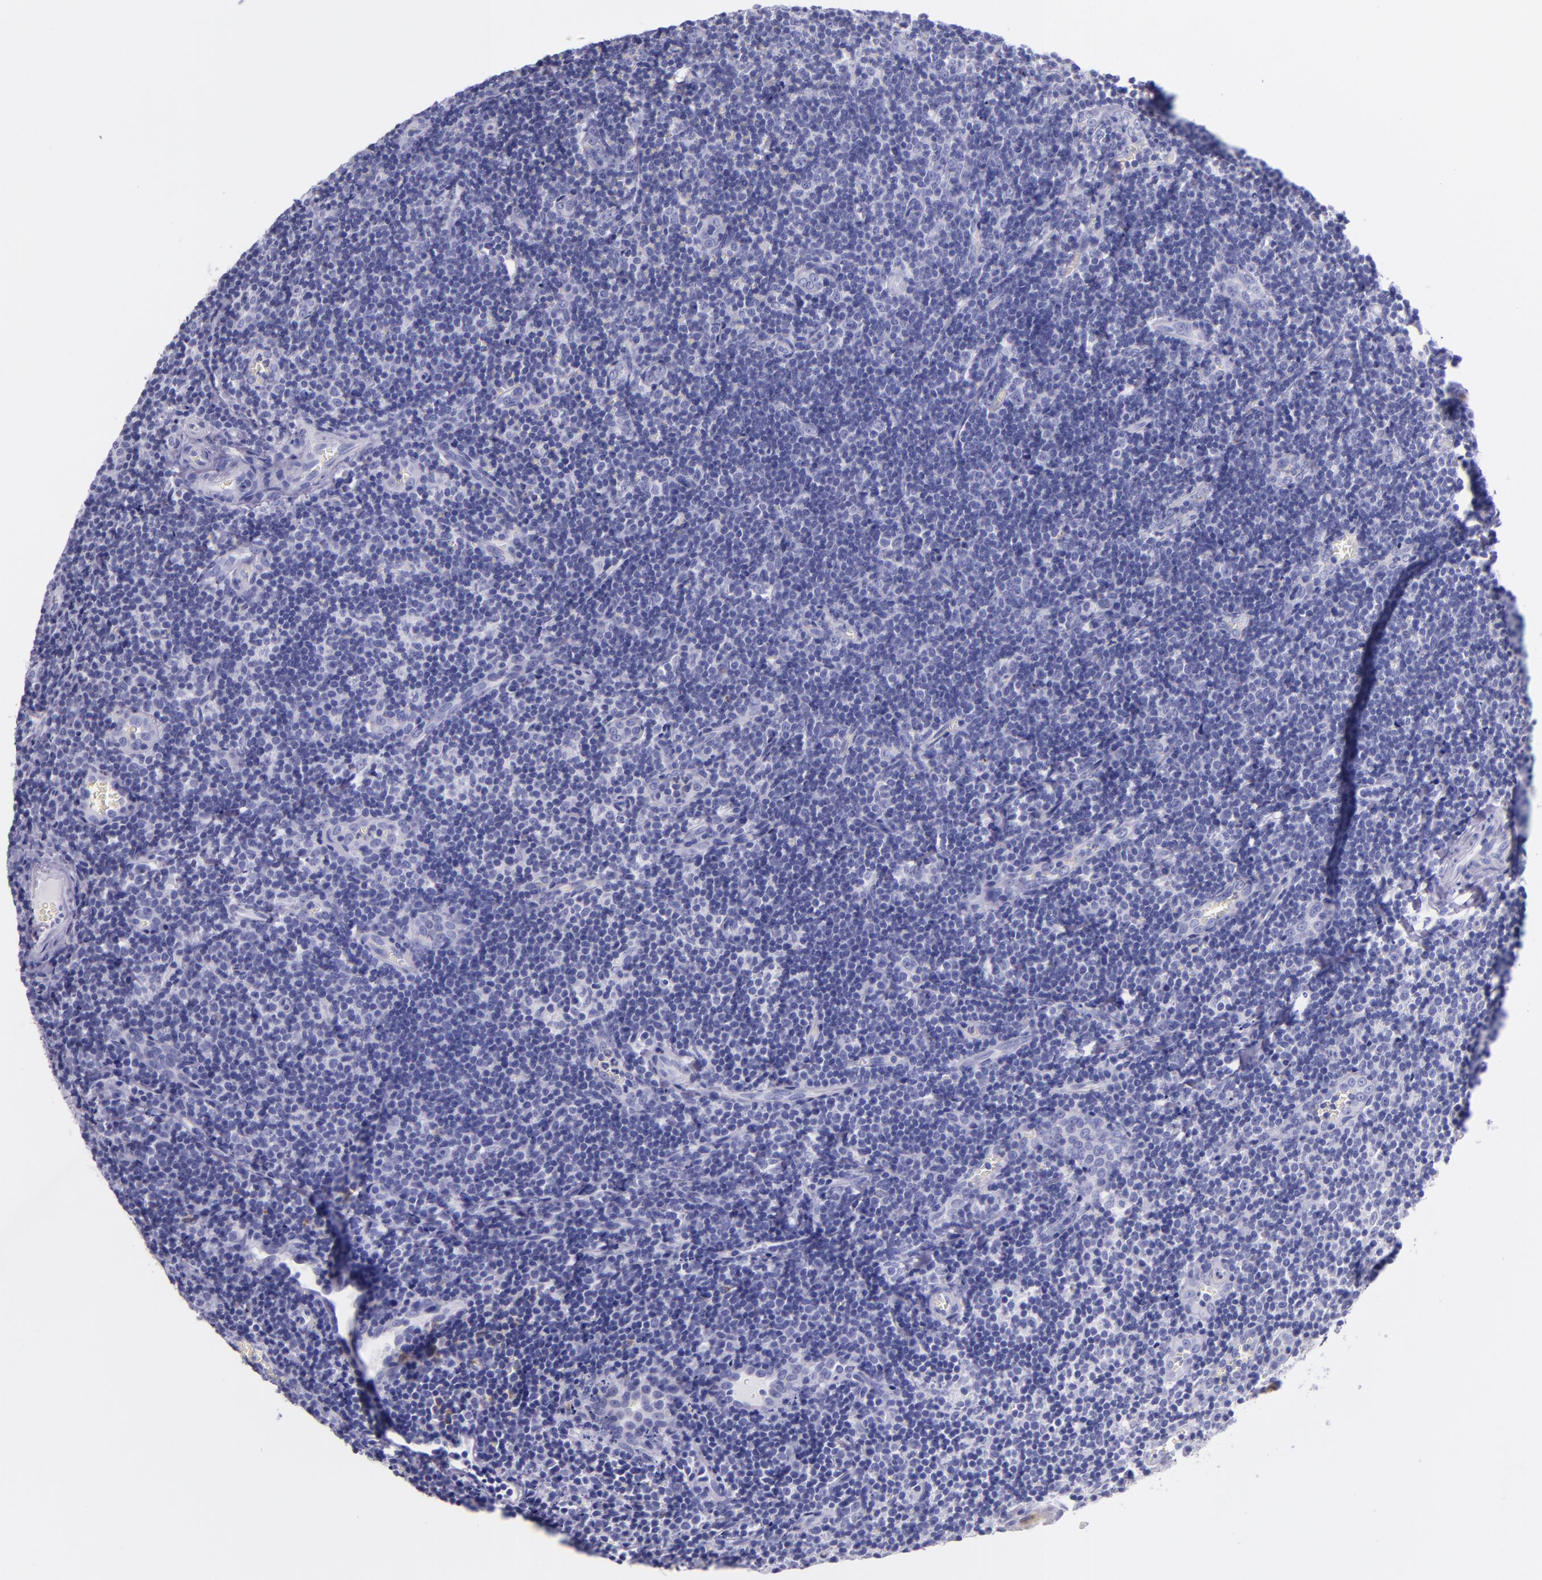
{"staining": {"intensity": "negative", "quantity": "none", "location": "none"}, "tissue": "tonsil", "cell_type": "Germinal center cells", "image_type": "normal", "snomed": [{"axis": "morphology", "description": "Normal tissue, NOS"}, {"axis": "topography", "description": "Tonsil"}], "caption": "The image shows no staining of germinal center cells in unremarkable tonsil.", "gene": "SLPI", "patient": {"sex": "male", "age": 20}}